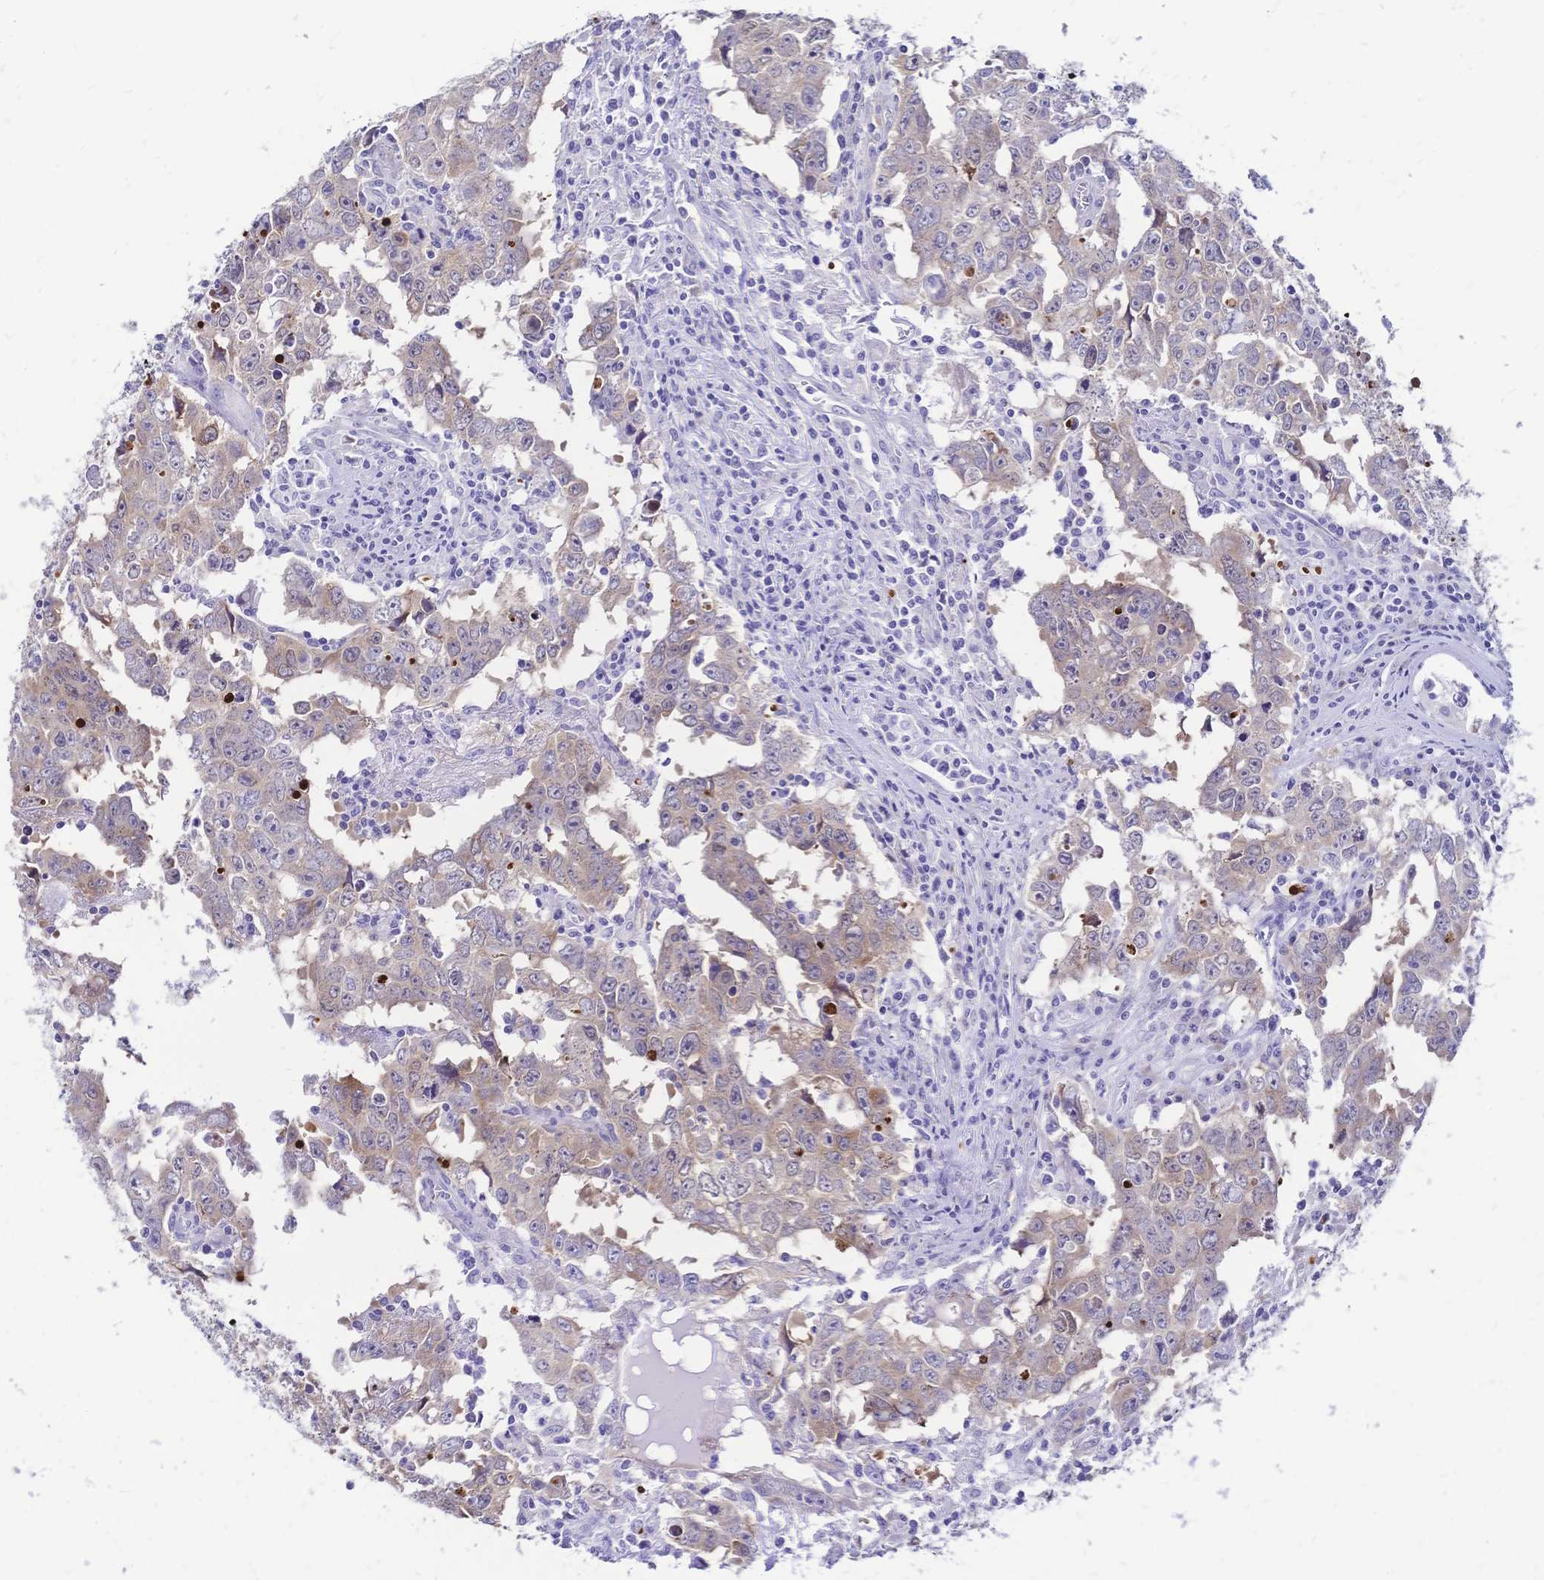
{"staining": {"intensity": "weak", "quantity": "<25%", "location": "cytoplasmic/membranous"}, "tissue": "testis cancer", "cell_type": "Tumor cells", "image_type": "cancer", "snomed": [{"axis": "morphology", "description": "Carcinoma, Embryonal, NOS"}, {"axis": "topography", "description": "Testis"}], "caption": "Tumor cells show no significant protein expression in testis embryonal carcinoma.", "gene": "GRB7", "patient": {"sex": "male", "age": 22}}